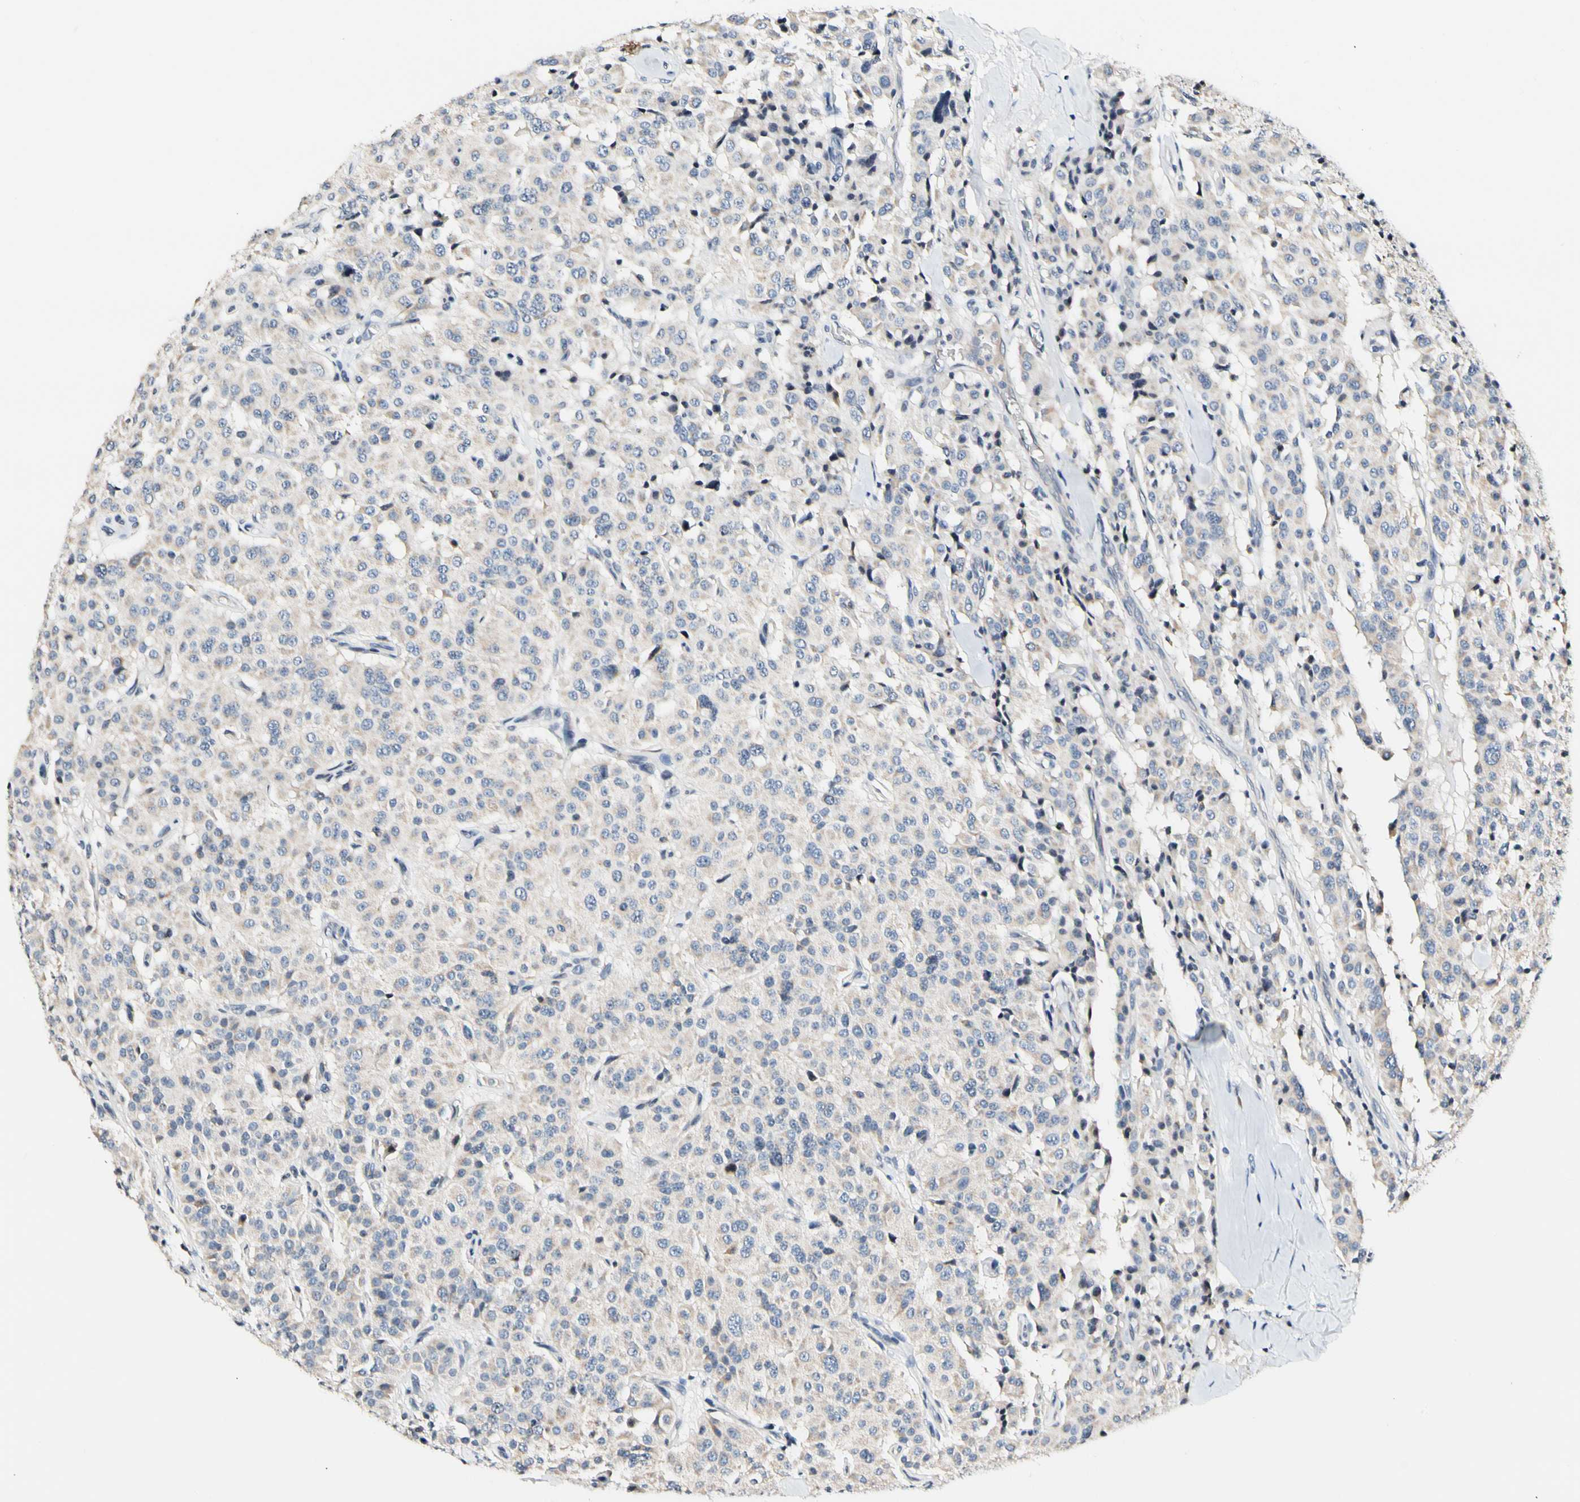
{"staining": {"intensity": "negative", "quantity": "none", "location": "none"}, "tissue": "carcinoid", "cell_type": "Tumor cells", "image_type": "cancer", "snomed": [{"axis": "morphology", "description": "Carcinoid, malignant, NOS"}, {"axis": "topography", "description": "Lung"}], "caption": "Carcinoid was stained to show a protein in brown. There is no significant positivity in tumor cells.", "gene": "SOX30", "patient": {"sex": "male", "age": 30}}